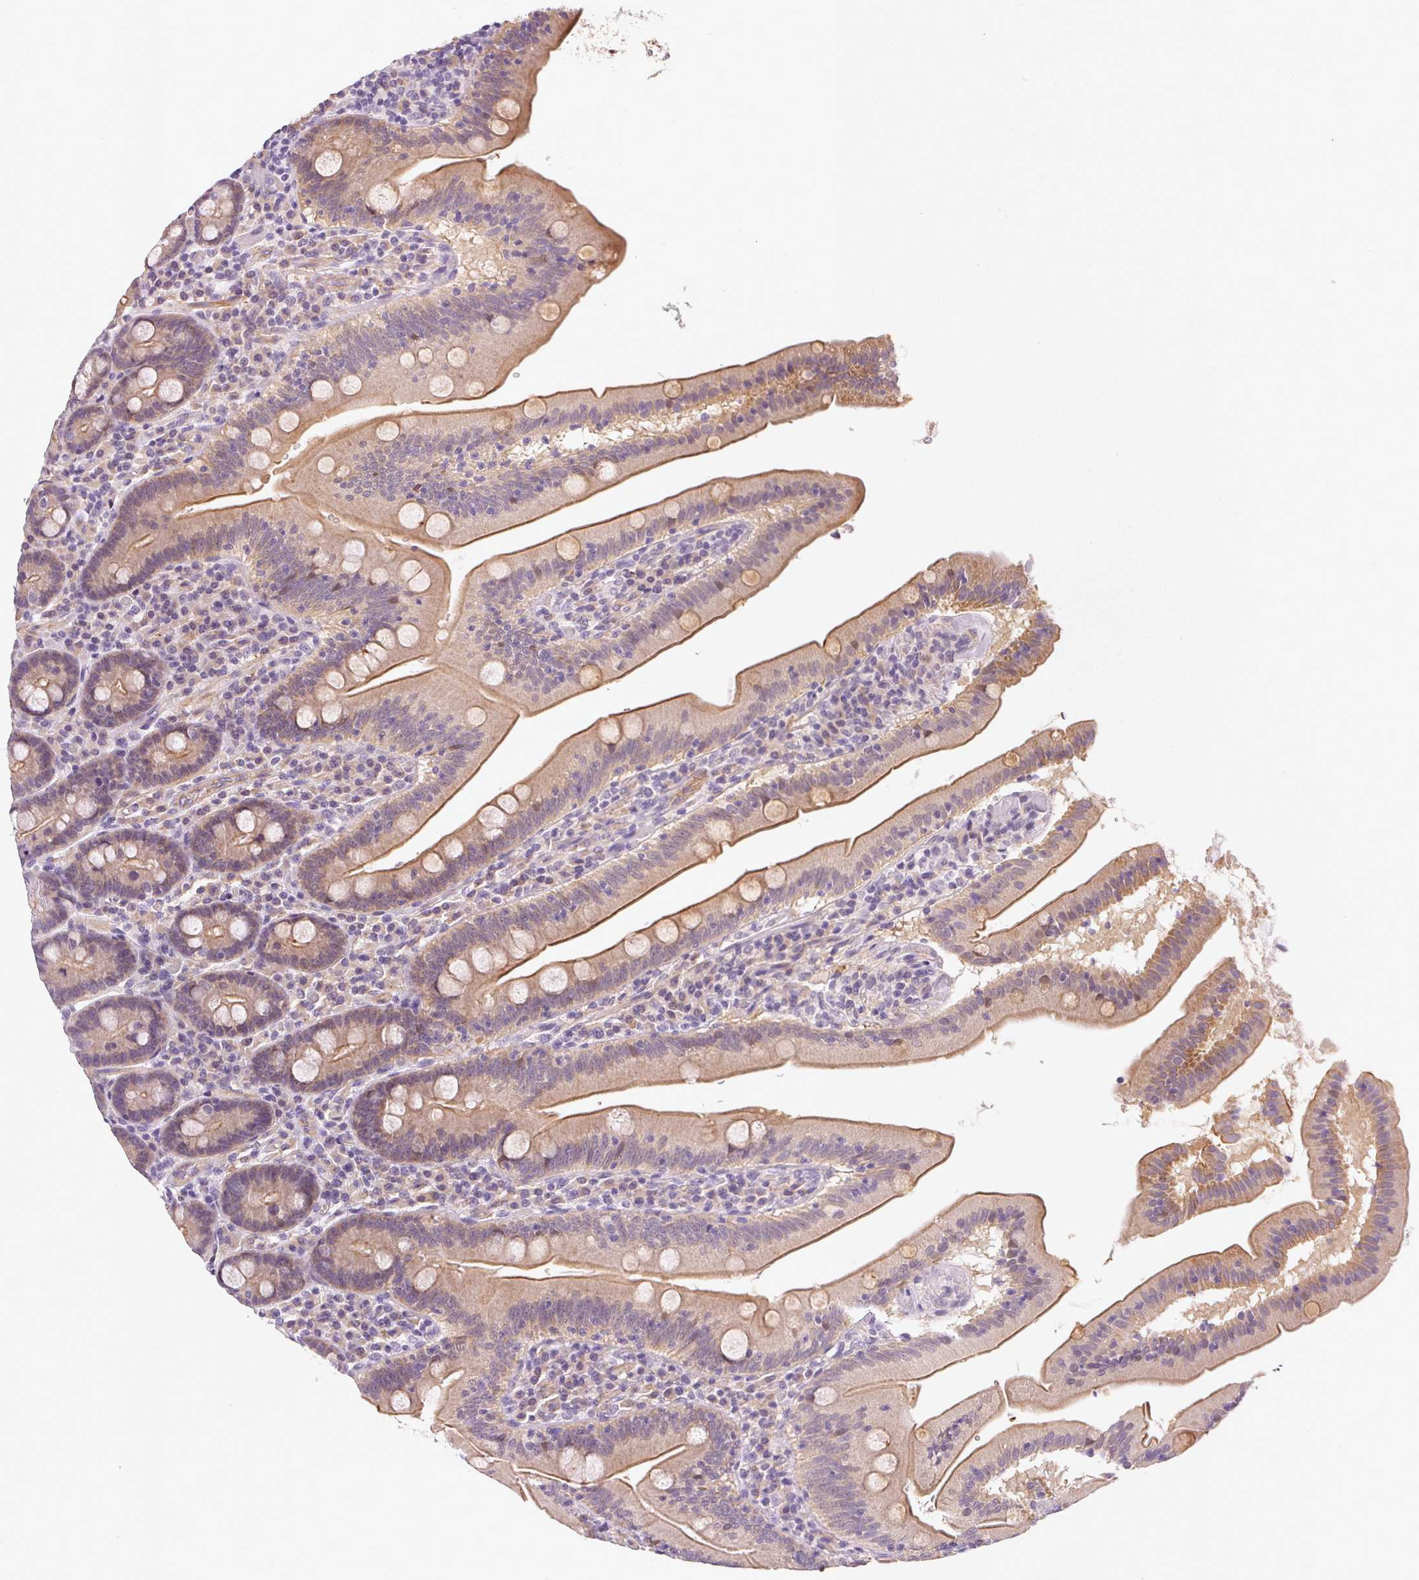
{"staining": {"intensity": "moderate", "quantity": "25%-75%", "location": "cytoplasmic/membranous"}, "tissue": "small intestine", "cell_type": "Glandular cells", "image_type": "normal", "snomed": [{"axis": "morphology", "description": "Normal tissue, NOS"}, {"axis": "topography", "description": "Small intestine"}], "caption": "Normal small intestine exhibits moderate cytoplasmic/membranous expression in approximately 25%-75% of glandular cells.", "gene": "CSN1S1", "patient": {"sex": "male", "age": 37}}